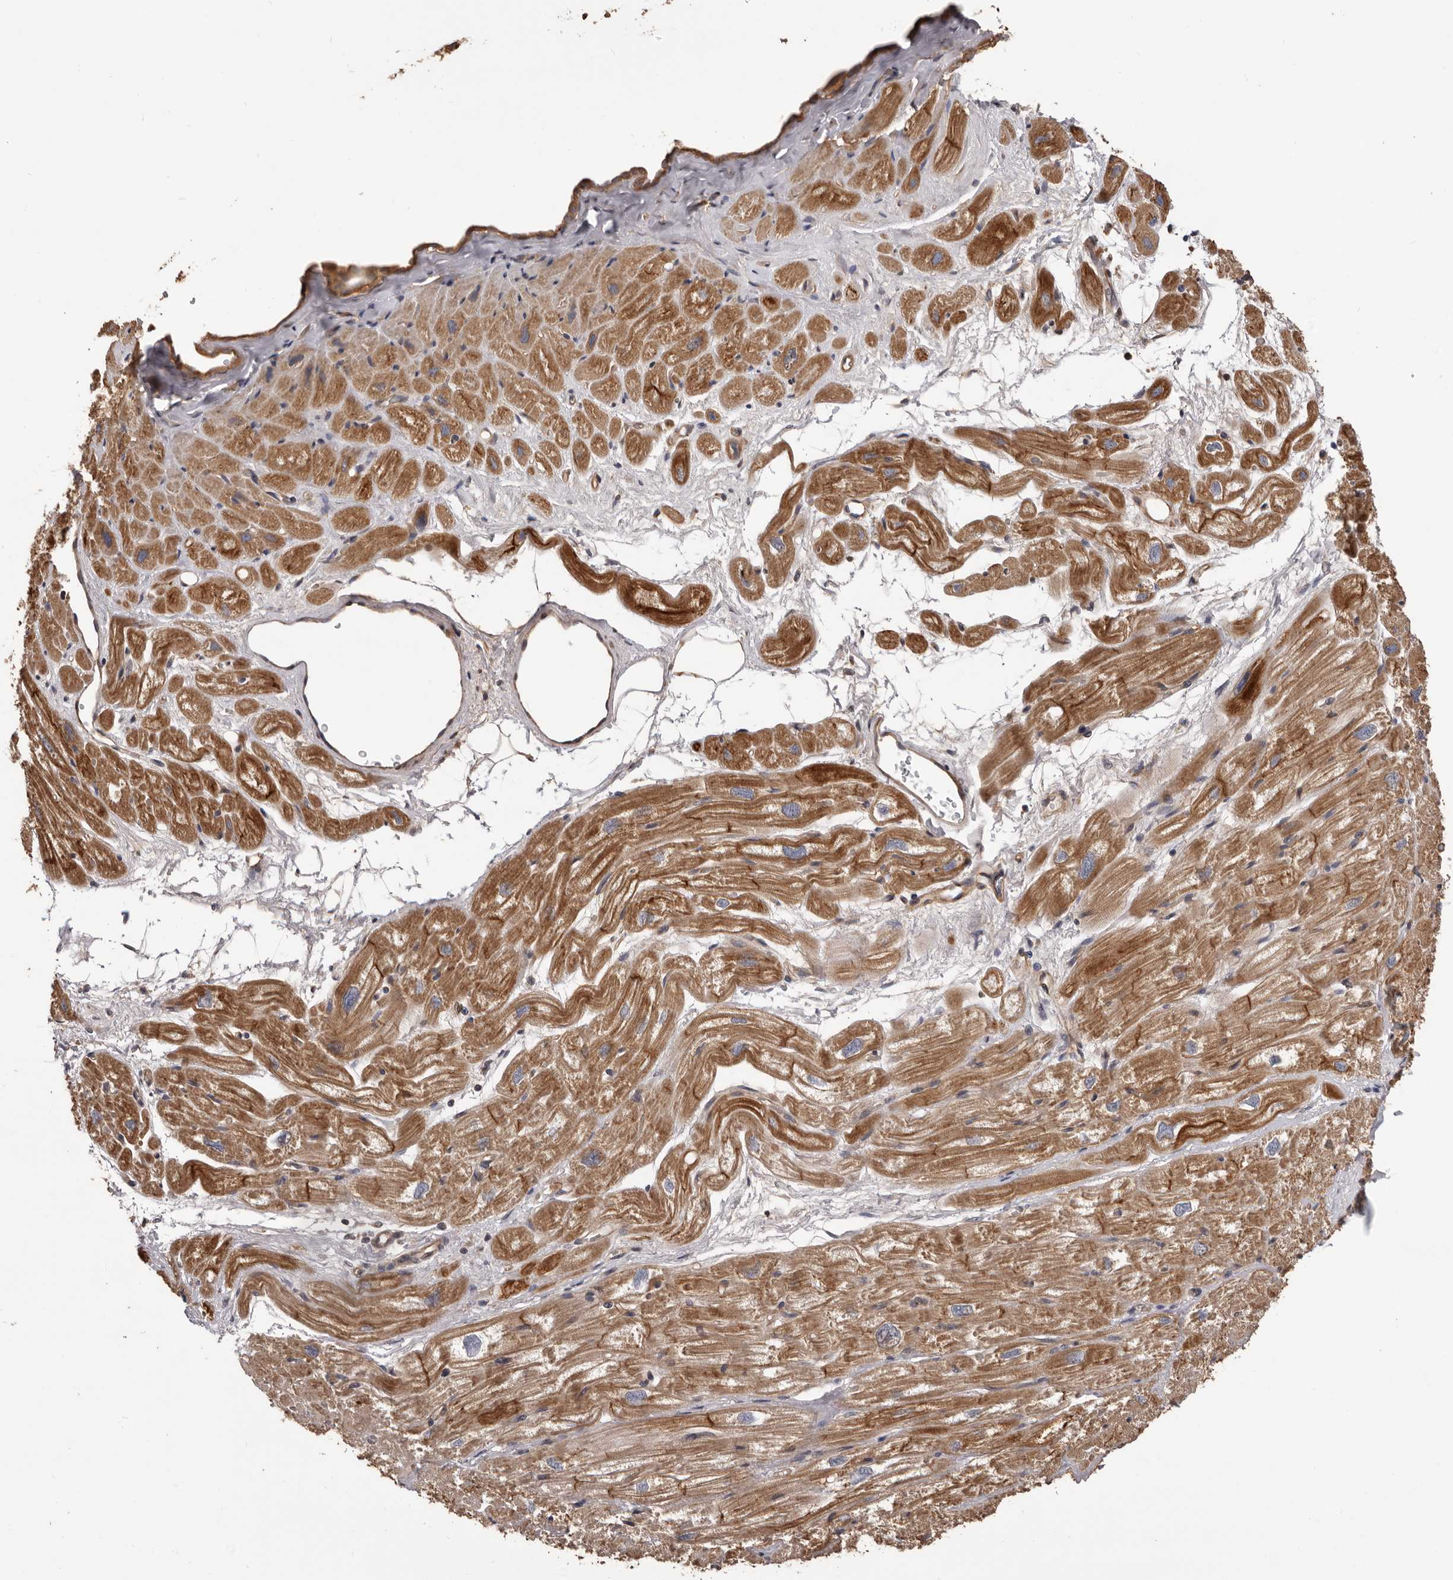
{"staining": {"intensity": "moderate", "quantity": ">75%", "location": "cytoplasmic/membranous"}, "tissue": "heart muscle", "cell_type": "Cardiomyocytes", "image_type": "normal", "snomed": [{"axis": "morphology", "description": "Normal tissue, NOS"}, {"axis": "topography", "description": "Heart"}], "caption": "A photomicrograph of human heart muscle stained for a protein reveals moderate cytoplasmic/membranous brown staining in cardiomyocytes.", "gene": "ADAMTS2", "patient": {"sex": "male", "age": 50}}